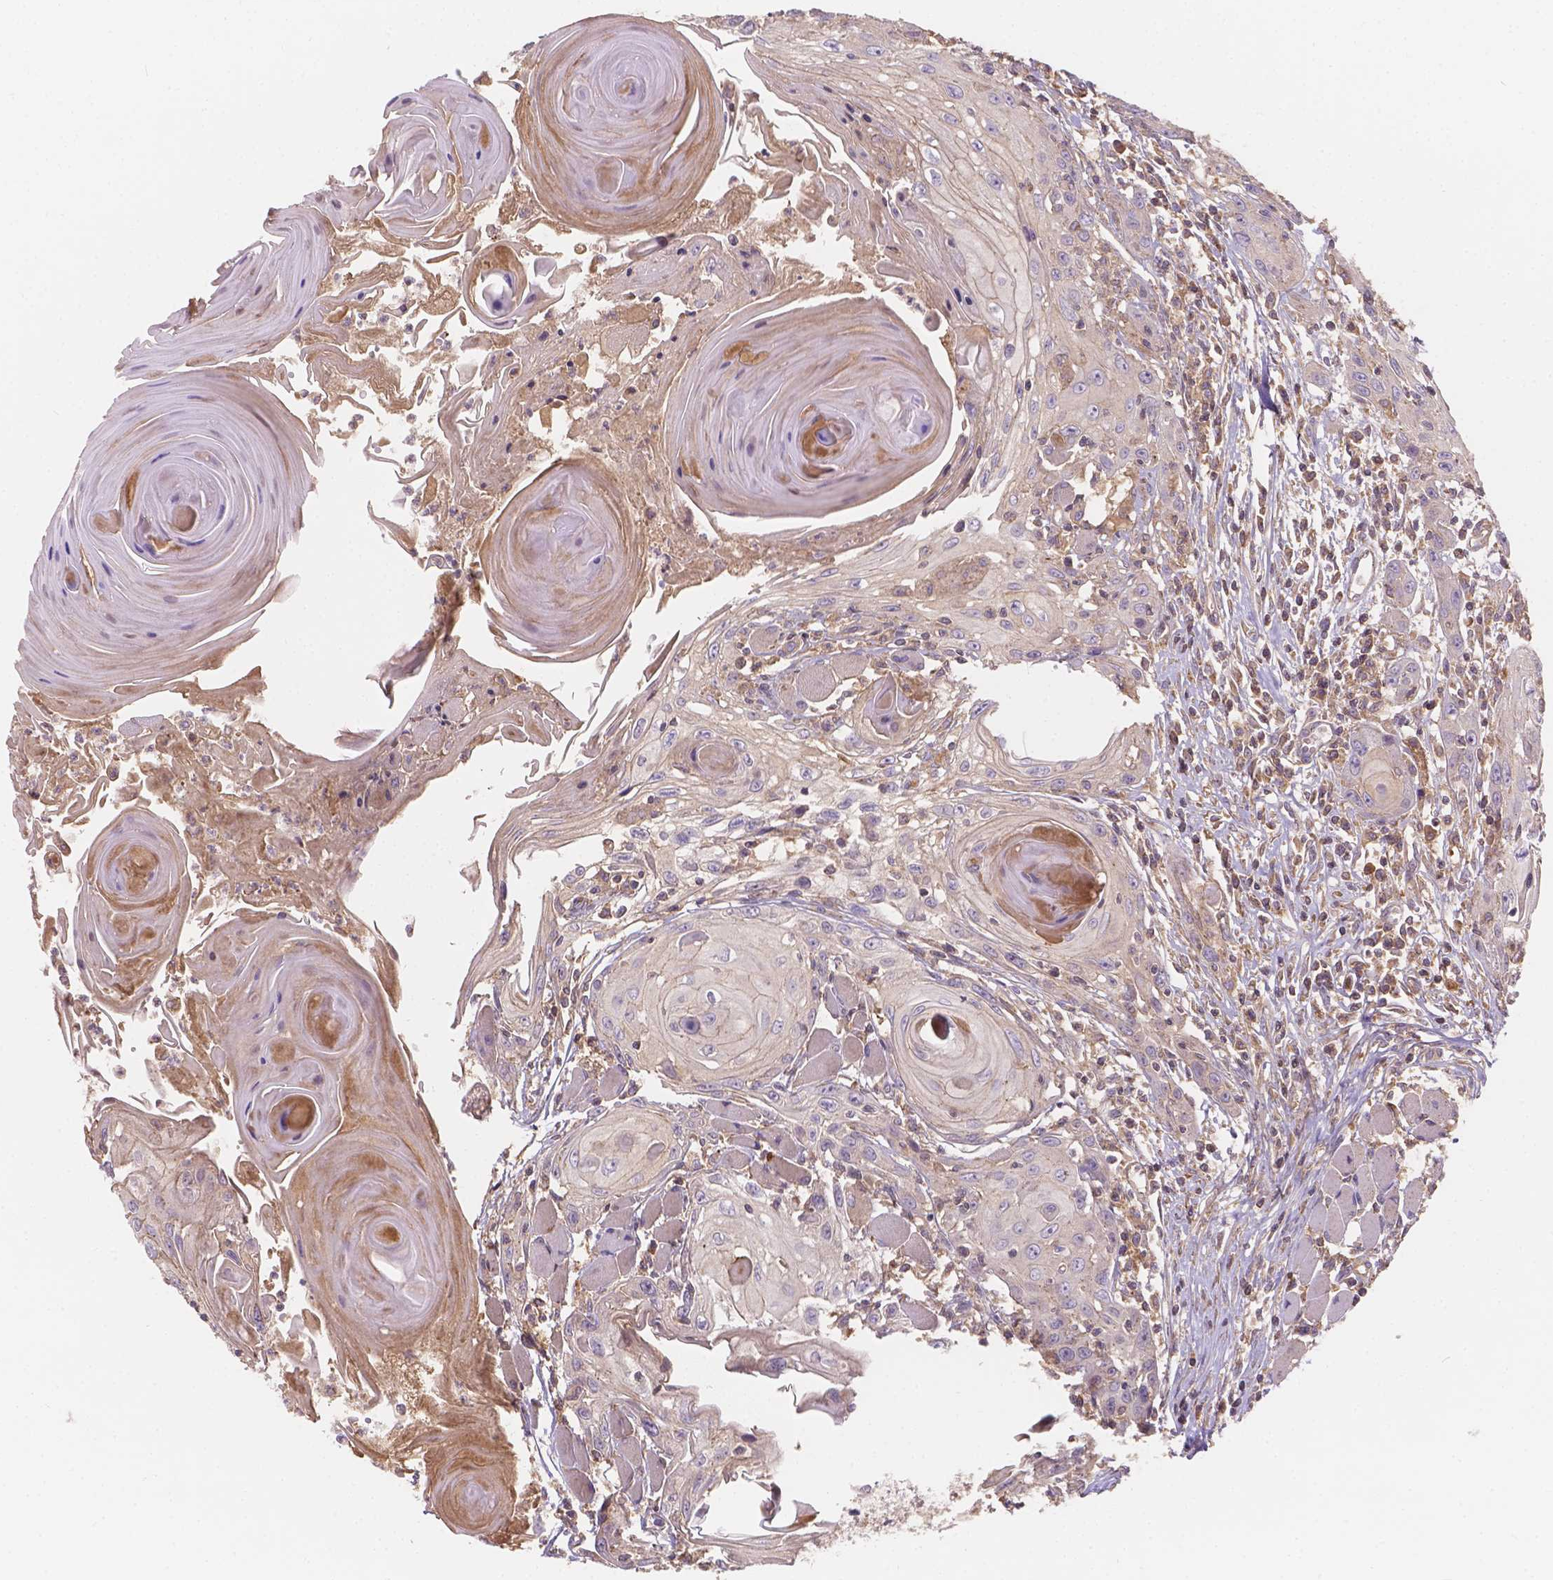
{"staining": {"intensity": "weak", "quantity": "25%-75%", "location": "cytoplasmic/membranous"}, "tissue": "head and neck cancer", "cell_type": "Tumor cells", "image_type": "cancer", "snomed": [{"axis": "morphology", "description": "Squamous cell carcinoma, NOS"}, {"axis": "topography", "description": "Head-Neck"}], "caption": "Immunohistochemical staining of human squamous cell carcinoma (head and neck) demonstrates low levels of weak cytoplasmic/membranous staining in approximately 25%-75% of tumor cells.", "gene": "CDK10", "patient": {"sex": "female", "age": 80}}